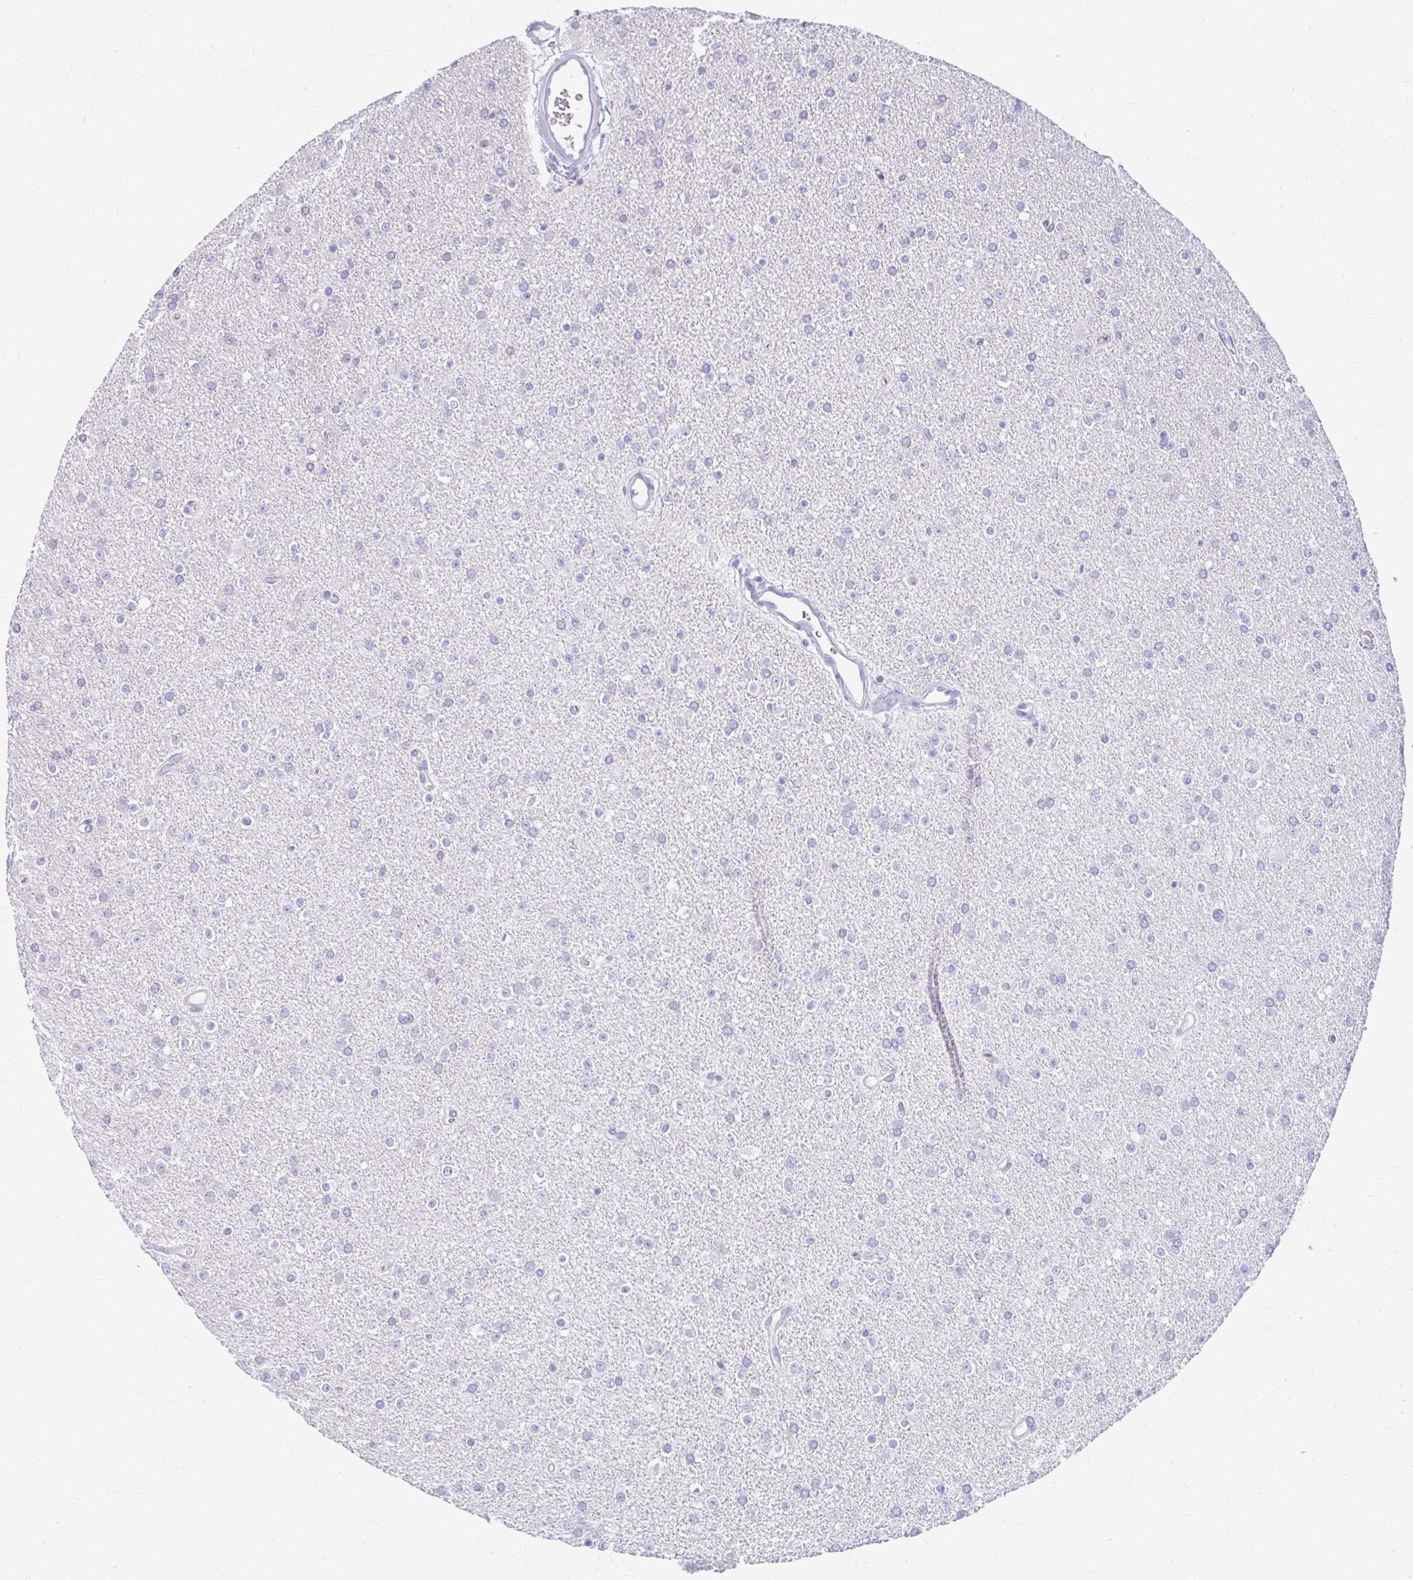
{"staining": {"intensity": "negative", "quantity": "none", "location": "none"}, "tissue": "glioma", "cell_type": "Tumor cells", "image_type": "cancer", "snomed": [{"axis": "morphology", "description": "Glioma, malignant, Low grade"}, {"axis": "topography", "description": "Brain"}], "caption": "The IHC micrograph has no significant staining in tumor cells of glioma tissue.", "gene": "RGS16", "patient": {"sex": "female", "age": 34}}